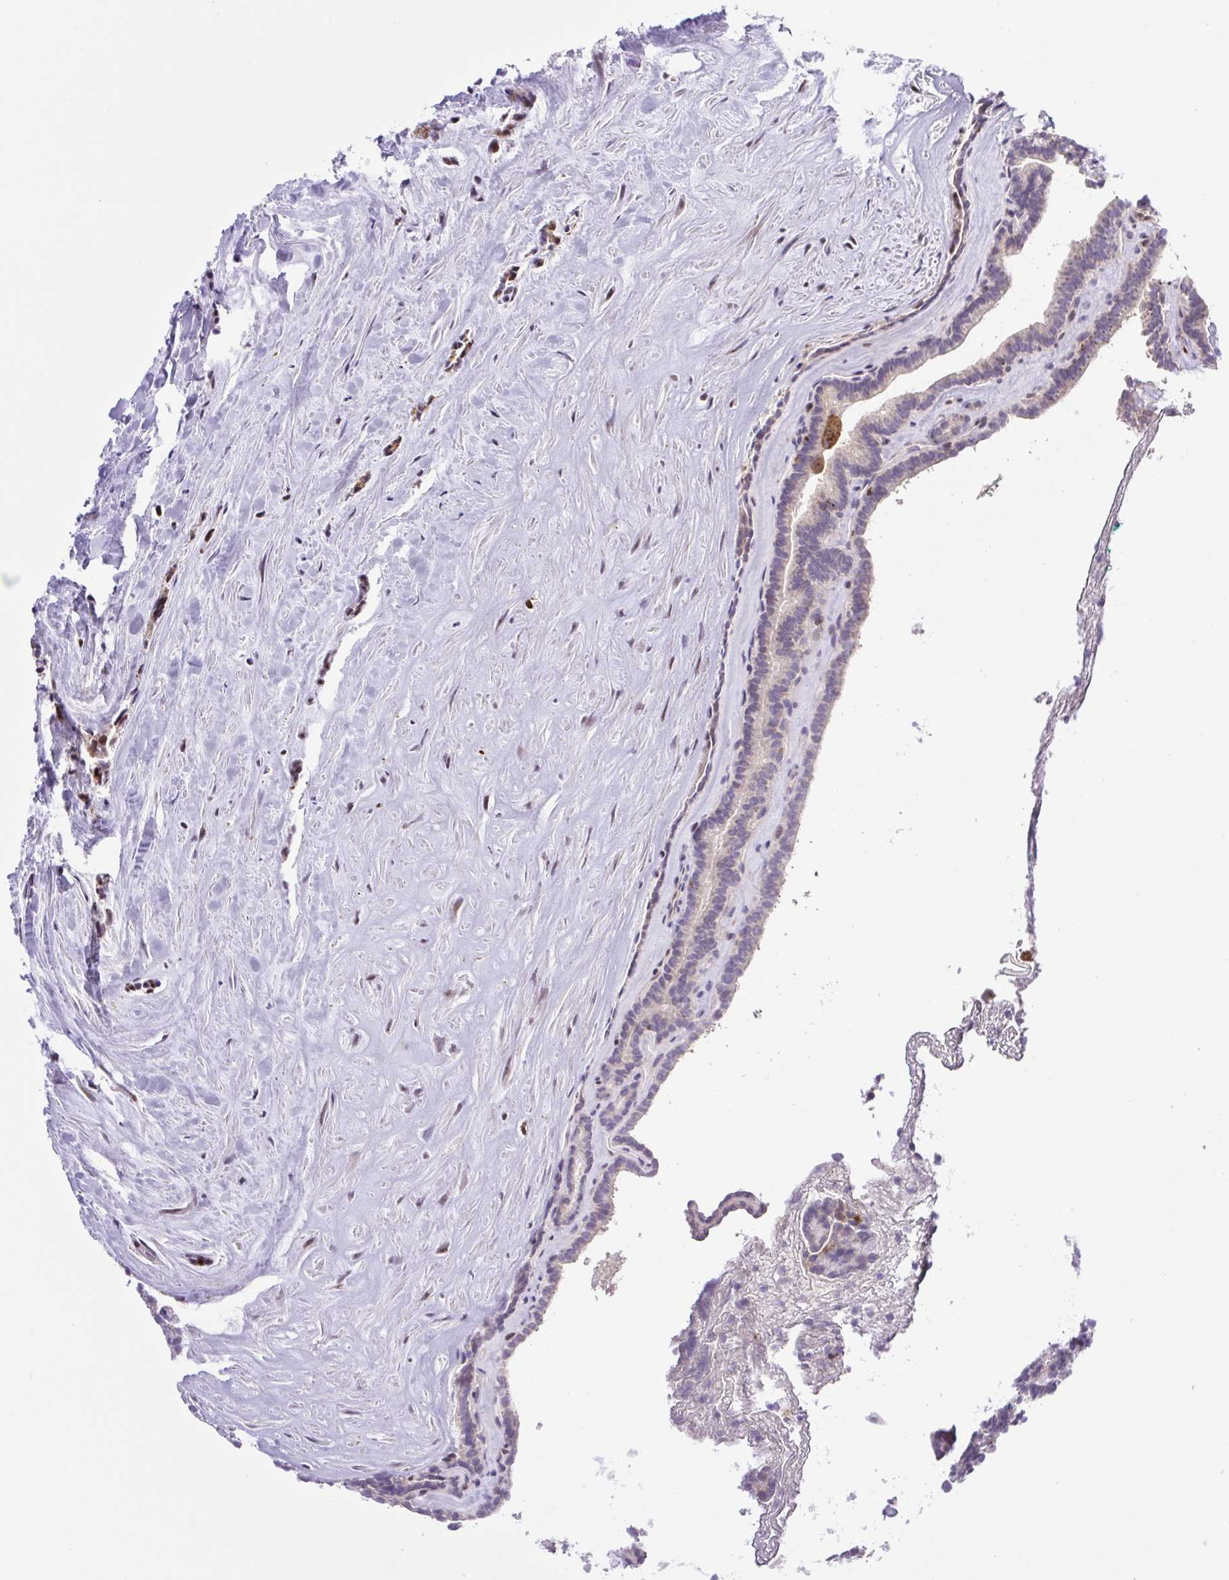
{"staining": {"intensity": "negative", "quantity": "none", "location": "none"}, "tissue": "thyroid cancer", "cell_type": "Tumor cells", "image_type": "cancer", "snomed": [{"axis": "morphology", "description": "Papillary adenocarcinoma, NOS"}, {"axis": "topography", "description": "Thyroid gland"}], "caption": "Immunohistochemistry micrograph of neoplastic tissue: papillary adenocarcinoma (thyroid) stained with DAB (3,3'-diaminobenzidine) demonstrates no significant protein positivity in tumor cells.", "gene": "ERG", "patient": {"sex": "female", "age": 21}}